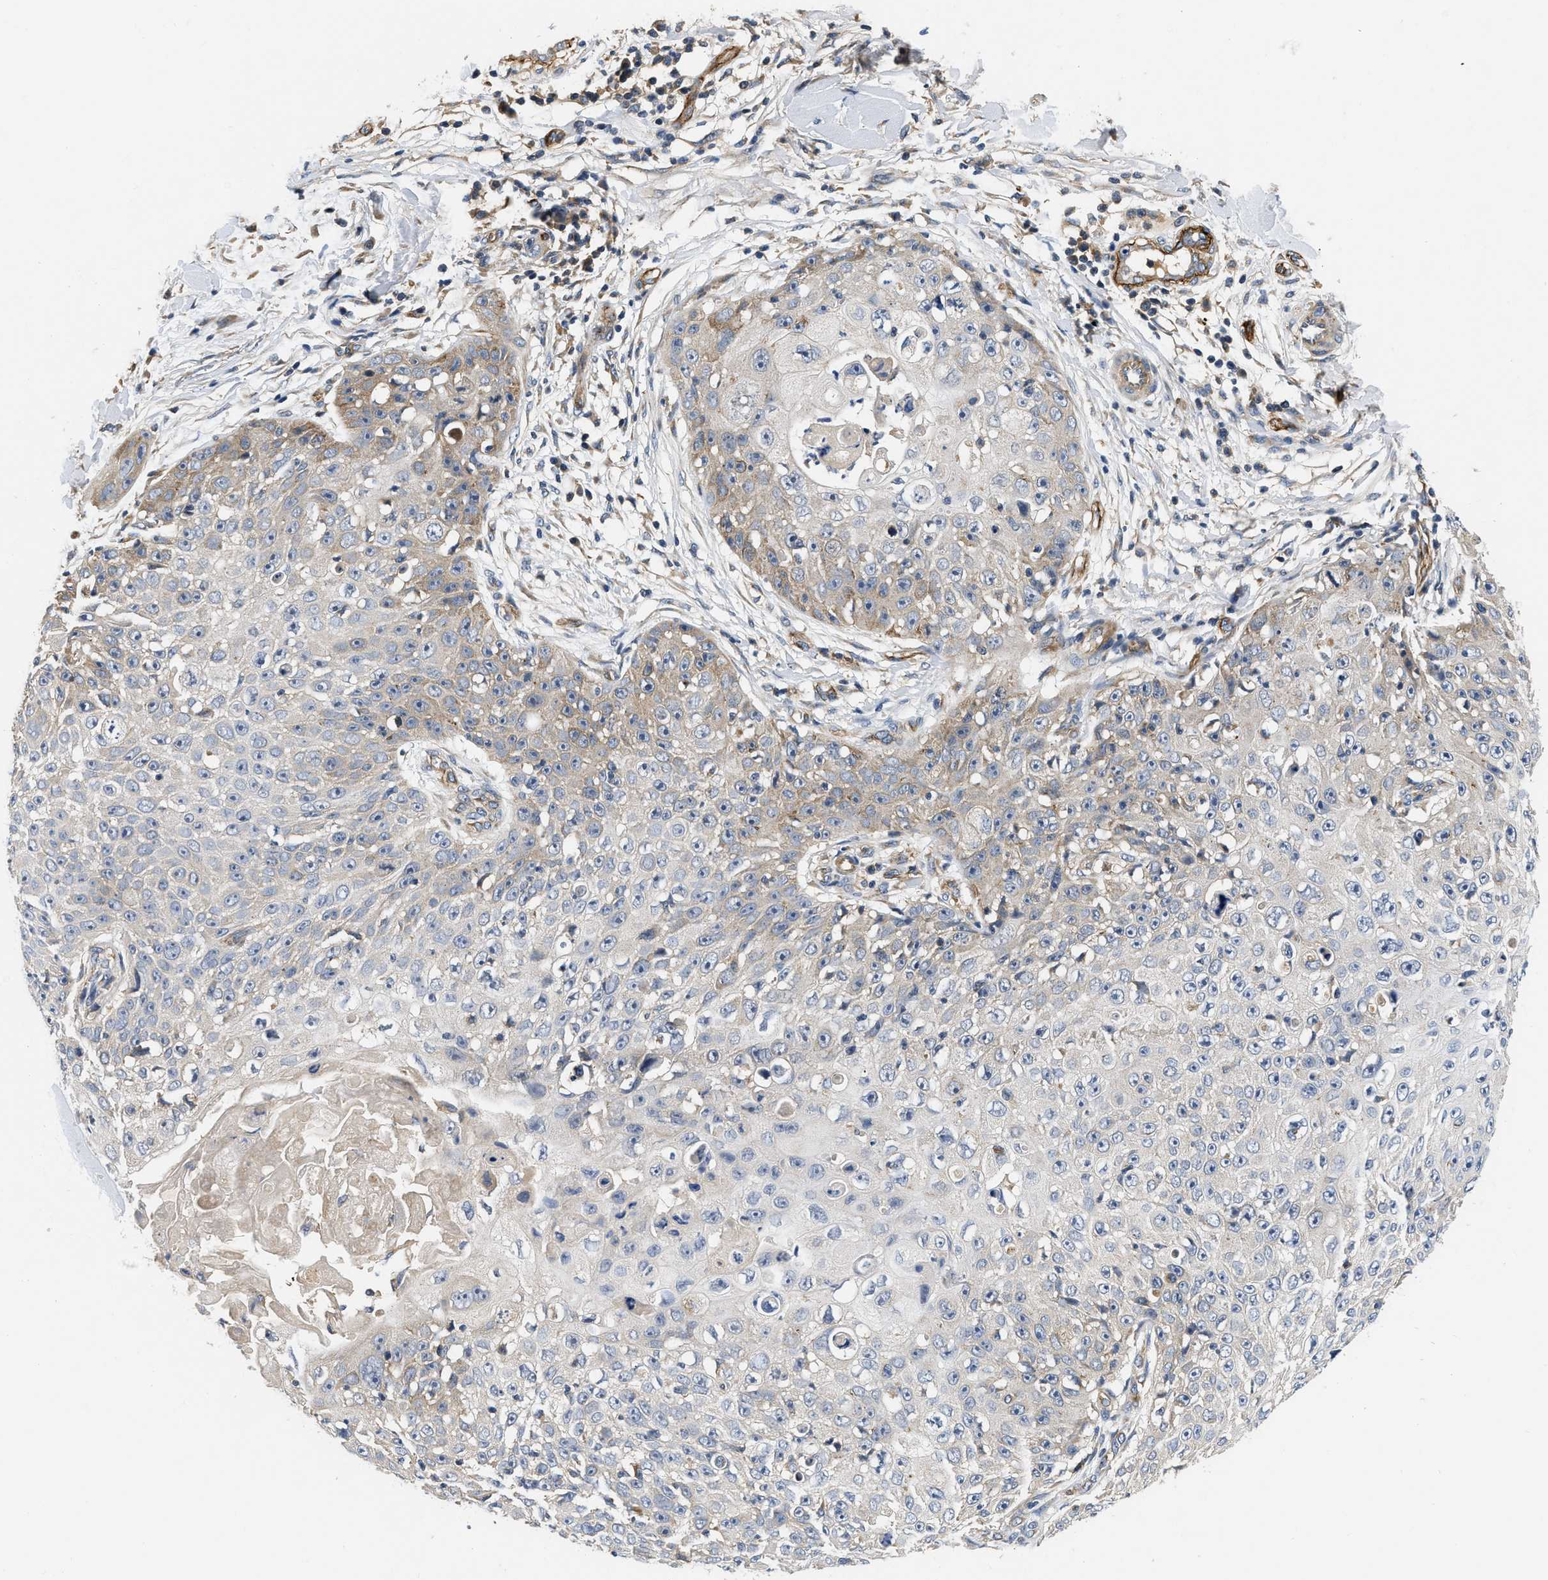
{"staining": {"intensity": "weak", "quantity": "<25%", "location": "cytoplasmic/membranous"}, "tissue": "skin cancer", "cell_type": "Tumor cells", "image_type": "cancer", "snomed": [{"axis": "morphology", "description": "Squamous cell carcinoma, NOS"}, {"axis": "topography", "description": "Skin"}], "caption": "Immunohistochemistry (IHC) micrograph of human skin cancer stained for a protein (brown), which exhibits no expression in tumor cells. The staining is performed using DAB (3,3'-diaminobenzidine) brown chromogen with nuclei counter-stained in using hematoxylin.", "gene": "NME6", "patient": {"sex": "male", "age": 86}}